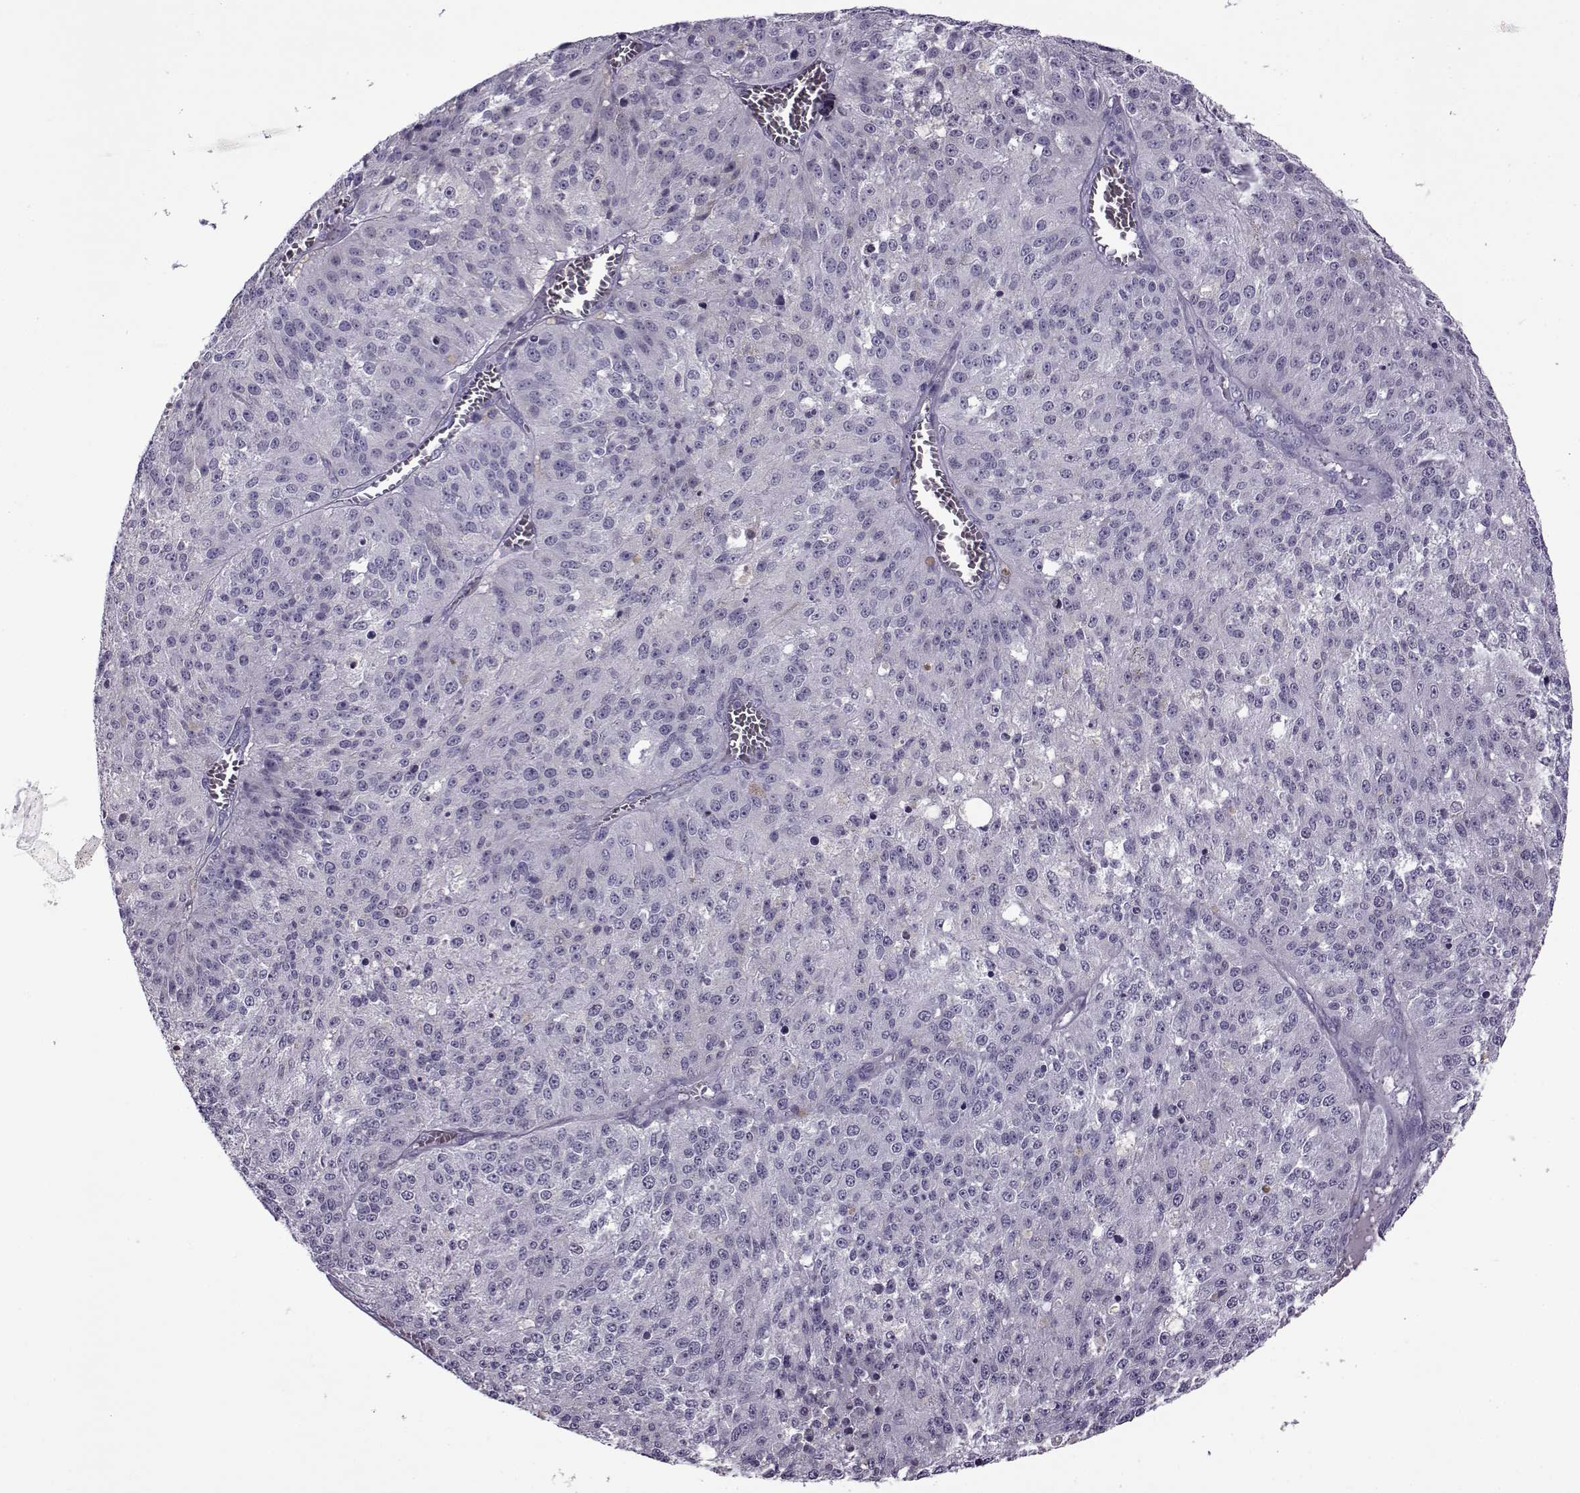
{"staining": {"intensity": "negative", "quantity": "none", "location": "none"}, "tissue": "melanoma", "cell_type": "Tumor cells", "image_type": "cancer", "snomed": [{"axis": "morphology", "description": "Malignant melanoma, Metastatic site"}, {"axis": "topography", "description": "Lymph node"}], "caption": "Immunohistochemical staining of human malignant melanoma (metastatic site) shows no significant positivity in tumor cells.", "gene": "OIP5", "patient": {"sex": "female", "age": 64}}